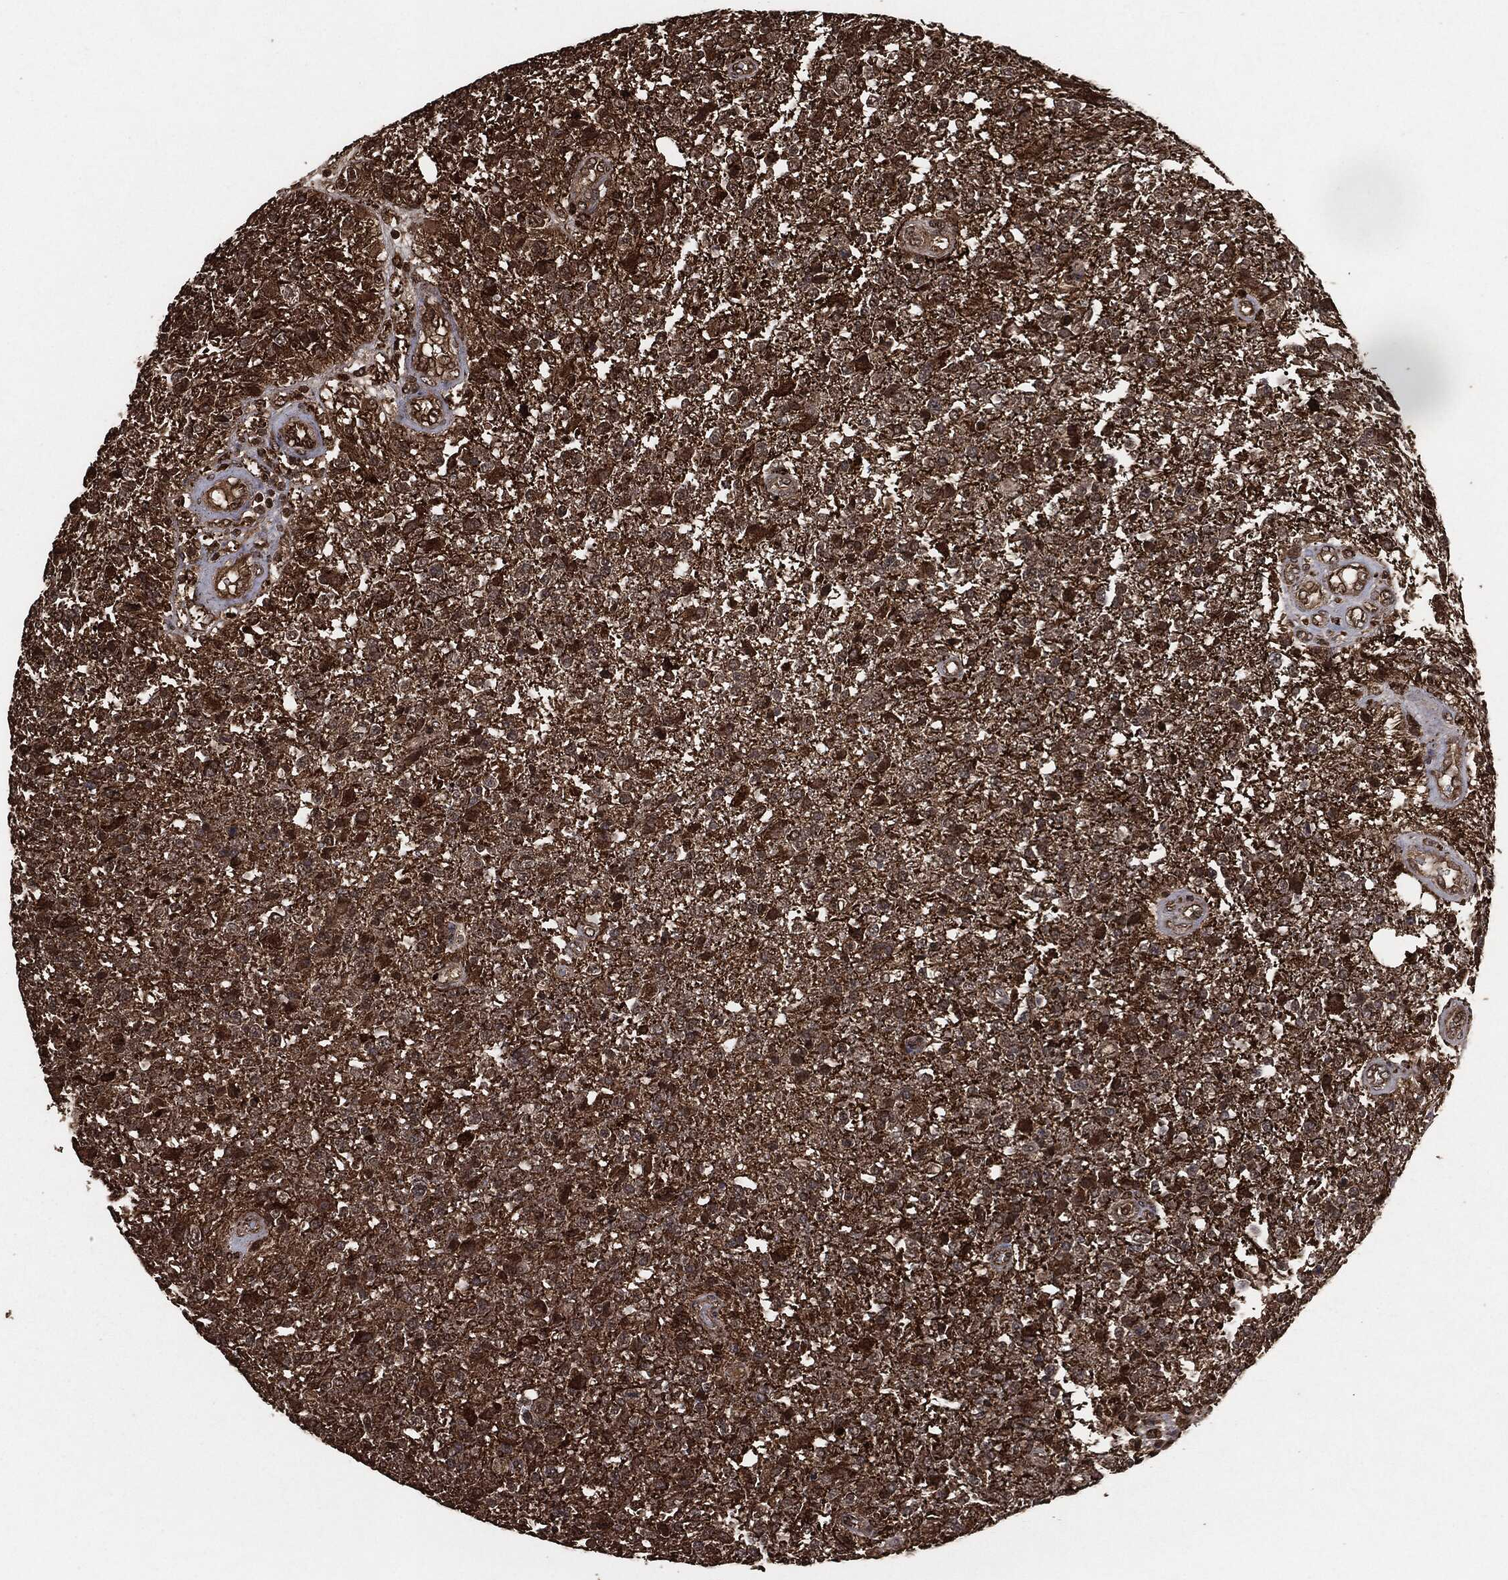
{"staining": {"intensity": "strong", "quantity": "<25%", "location": "cytoplasmic/membranous"}, "tissue": "glioma", "cell_type": "Tumor cells", "image_type": "cancer", "snomed": [{"axis": "morphology", "description": "Glioma, malignant, High grade"}, {"axis": "topography", "description": "Brain"}], "caption": "Protein expression analysis of human malignant high-grade glioma reveals strong cytoplasmic/membranous staining in about <25% of tumor cells.", "gene": "EGFR", "patient": {"sex": "male", "age": 56}}